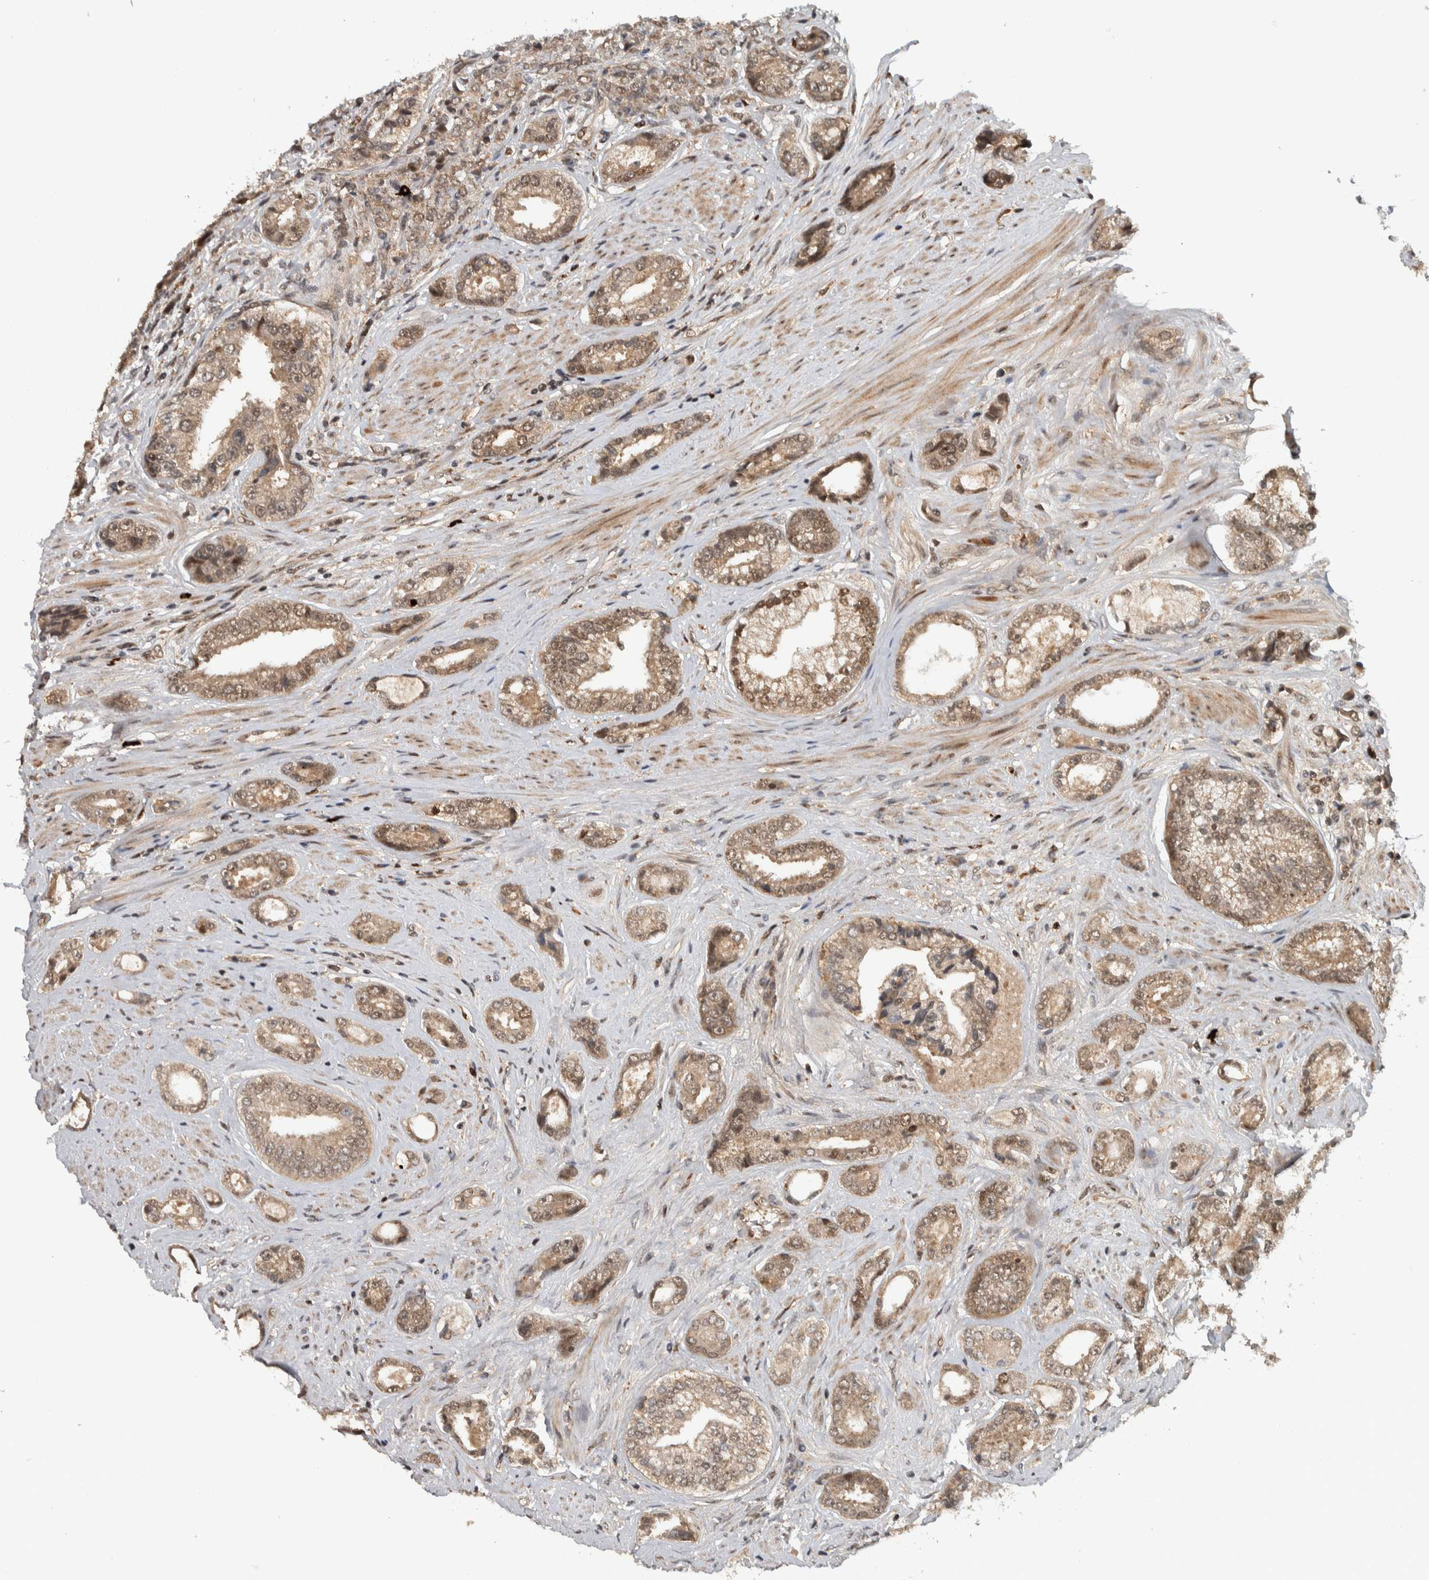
{"staining": {"intensity": "weak", "quantity": ">75%", "location": "cytoplasmic/membranous,nuclear"}, "tissue": "prostate cancer", "cell_type": "Tumor cells", "image_type": "cancer", "snomed": [{"axis": "morphology", "description": "Adenocarcinoma, High grade"}, {"axis": "topography", "description": "Prostate"}], "caption": "This is a micrograph of immunohistochemistry (IHC) staining of high-grade adenocarcinoma (prostate), which shows weak staining in the cytoplasmic/membranous and nuclear of tumor cells.", "gene": "RPS6KA4", "patient": {"sex": "male", "age": 61}}